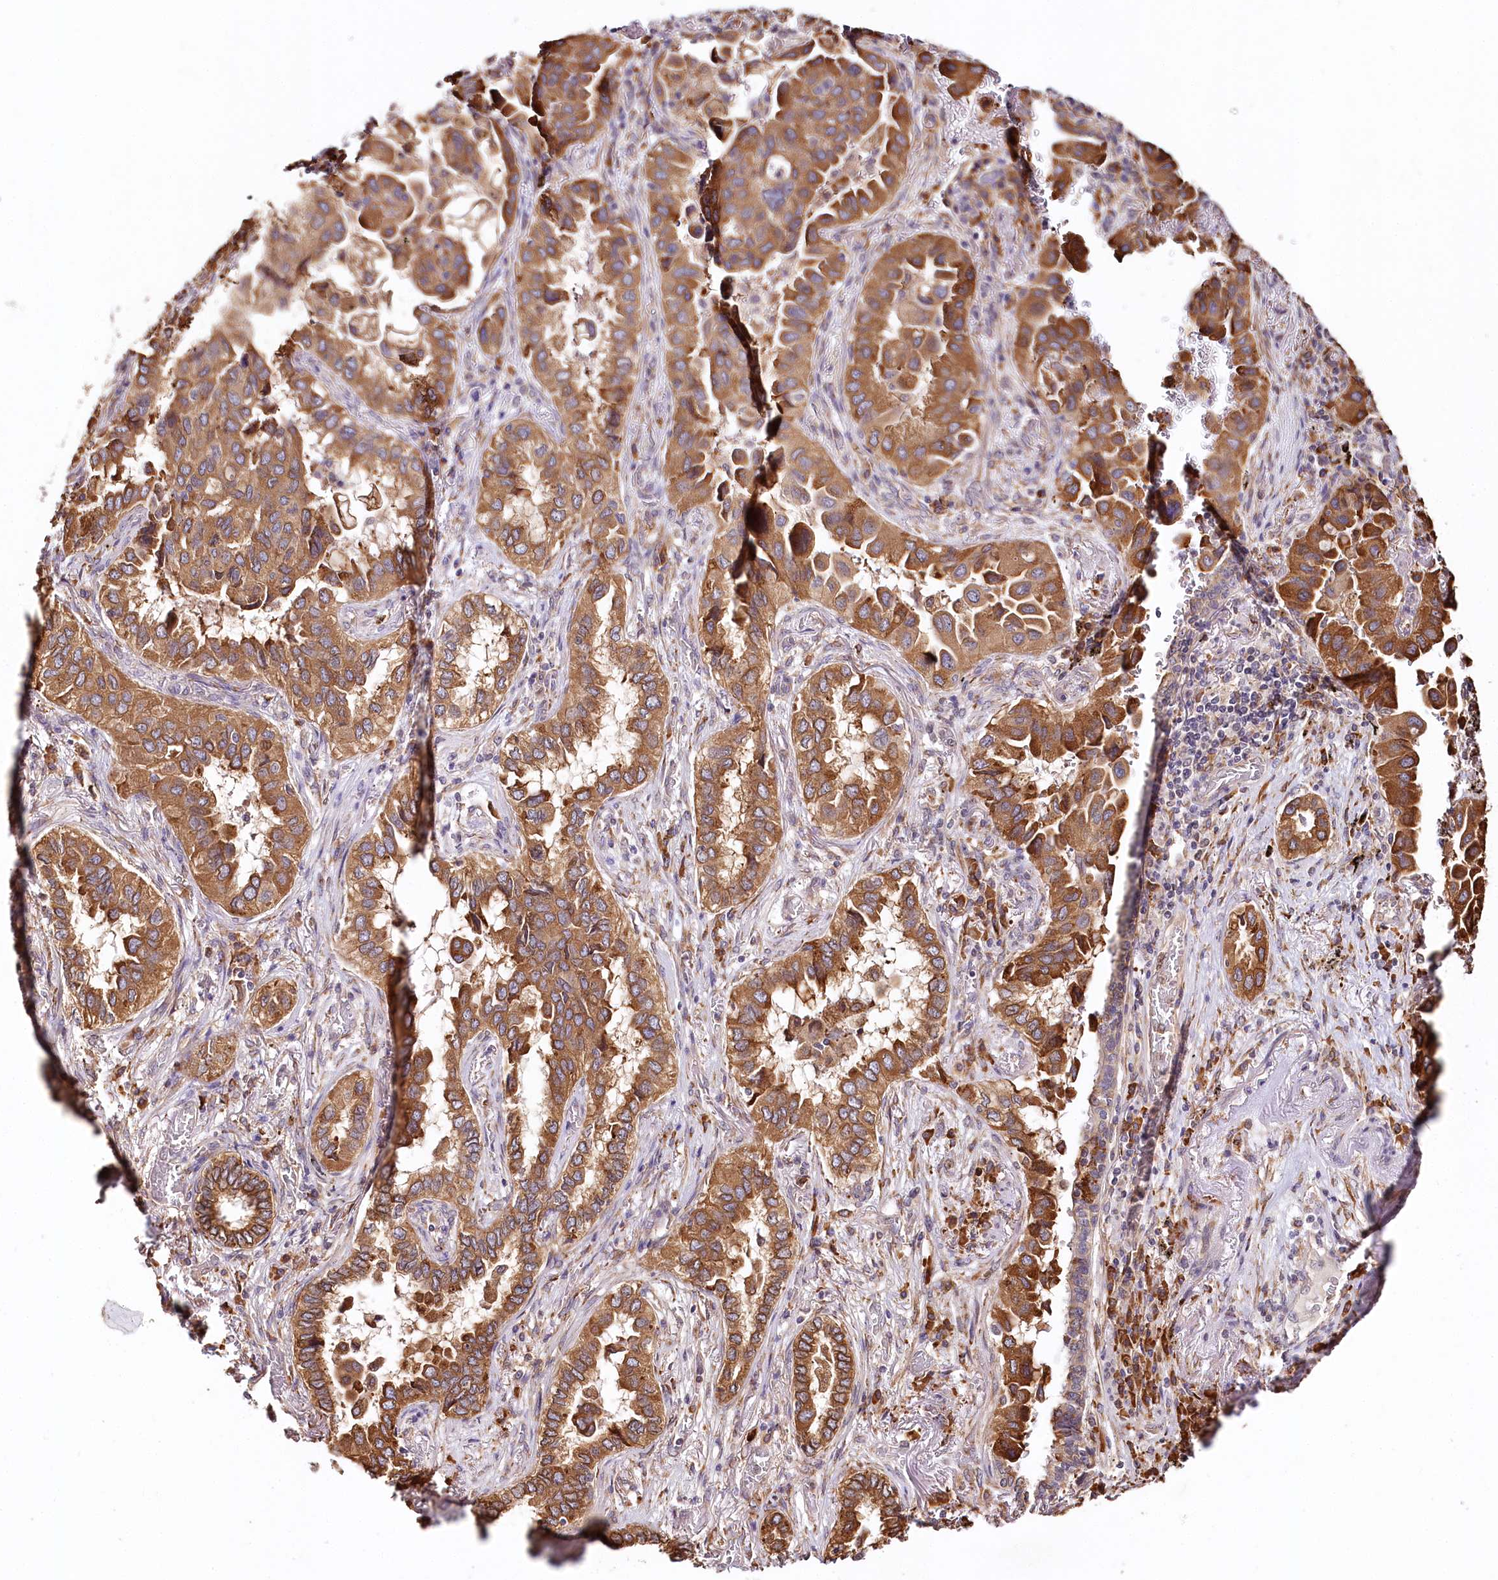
{"staining": {"intensity": "strong", "quantity": ">75%", "location": "cytoplasmic/membranous"}, "tissue": "lung cancer", "cell_type": "Tumor cells", "image_type": "cancer", "snomed": [{"axis": "morphology", "description": "Adenocarcinoma, NOS"}, {"axis": "topography", "description": "Lung"}], "caption": "IHC staining of lung cancer, which shows high levels of strong cytoplasmic/membranous expression in approximately >75% of tumor cells indicating strong cytoplasmic/membranous protein positivity. The staining was performed using DAB (3,3'-diaminobenzidine) (brown) for protein detection and nuclei were counterstained in hematoxylin (blue).", "gene": "VEGFA", "patient": {"sex": "female", "age": 76}}